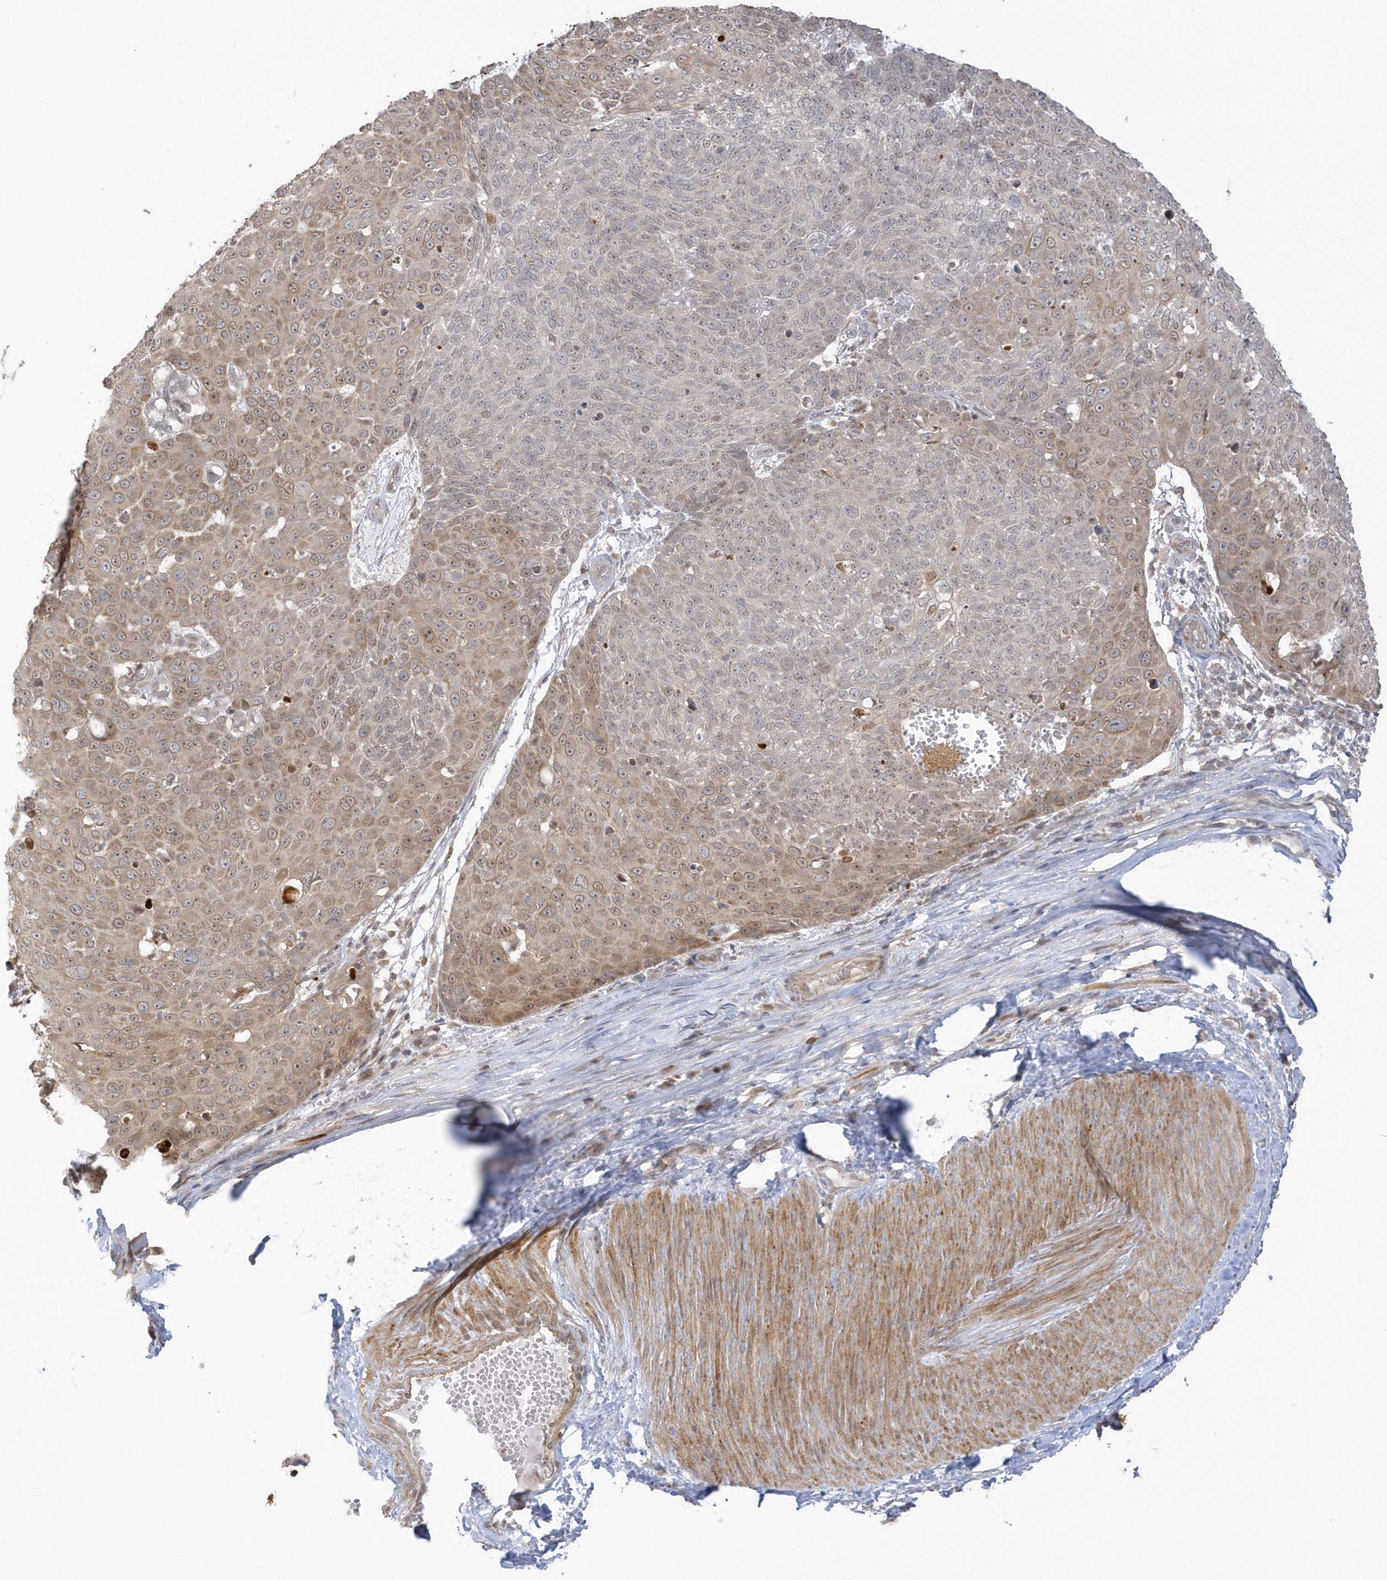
{"staining": {"intensity": "weak", "quantity": "25%-75%", "location": "cytoplasmic/membranous"}, "tissue": "skin cancer", "cell_type": "Tumor cells", "image_type": "cancer", "snomed": [{"axis": "morphology", "description": "Squamous cell carcinoma, NOS"}, {"axis": "topography", "description": "Skin"}], "caption": "High-power microscopy captured an immunohistochemistry histopathology image of squamous cell carcinoma (skin), revealing weak cytoplasmic/membranous expression in approximately 25%-75% of tumor cells.", "gene": "NAF1", "patient": {"sex": "male", "age": 71}}